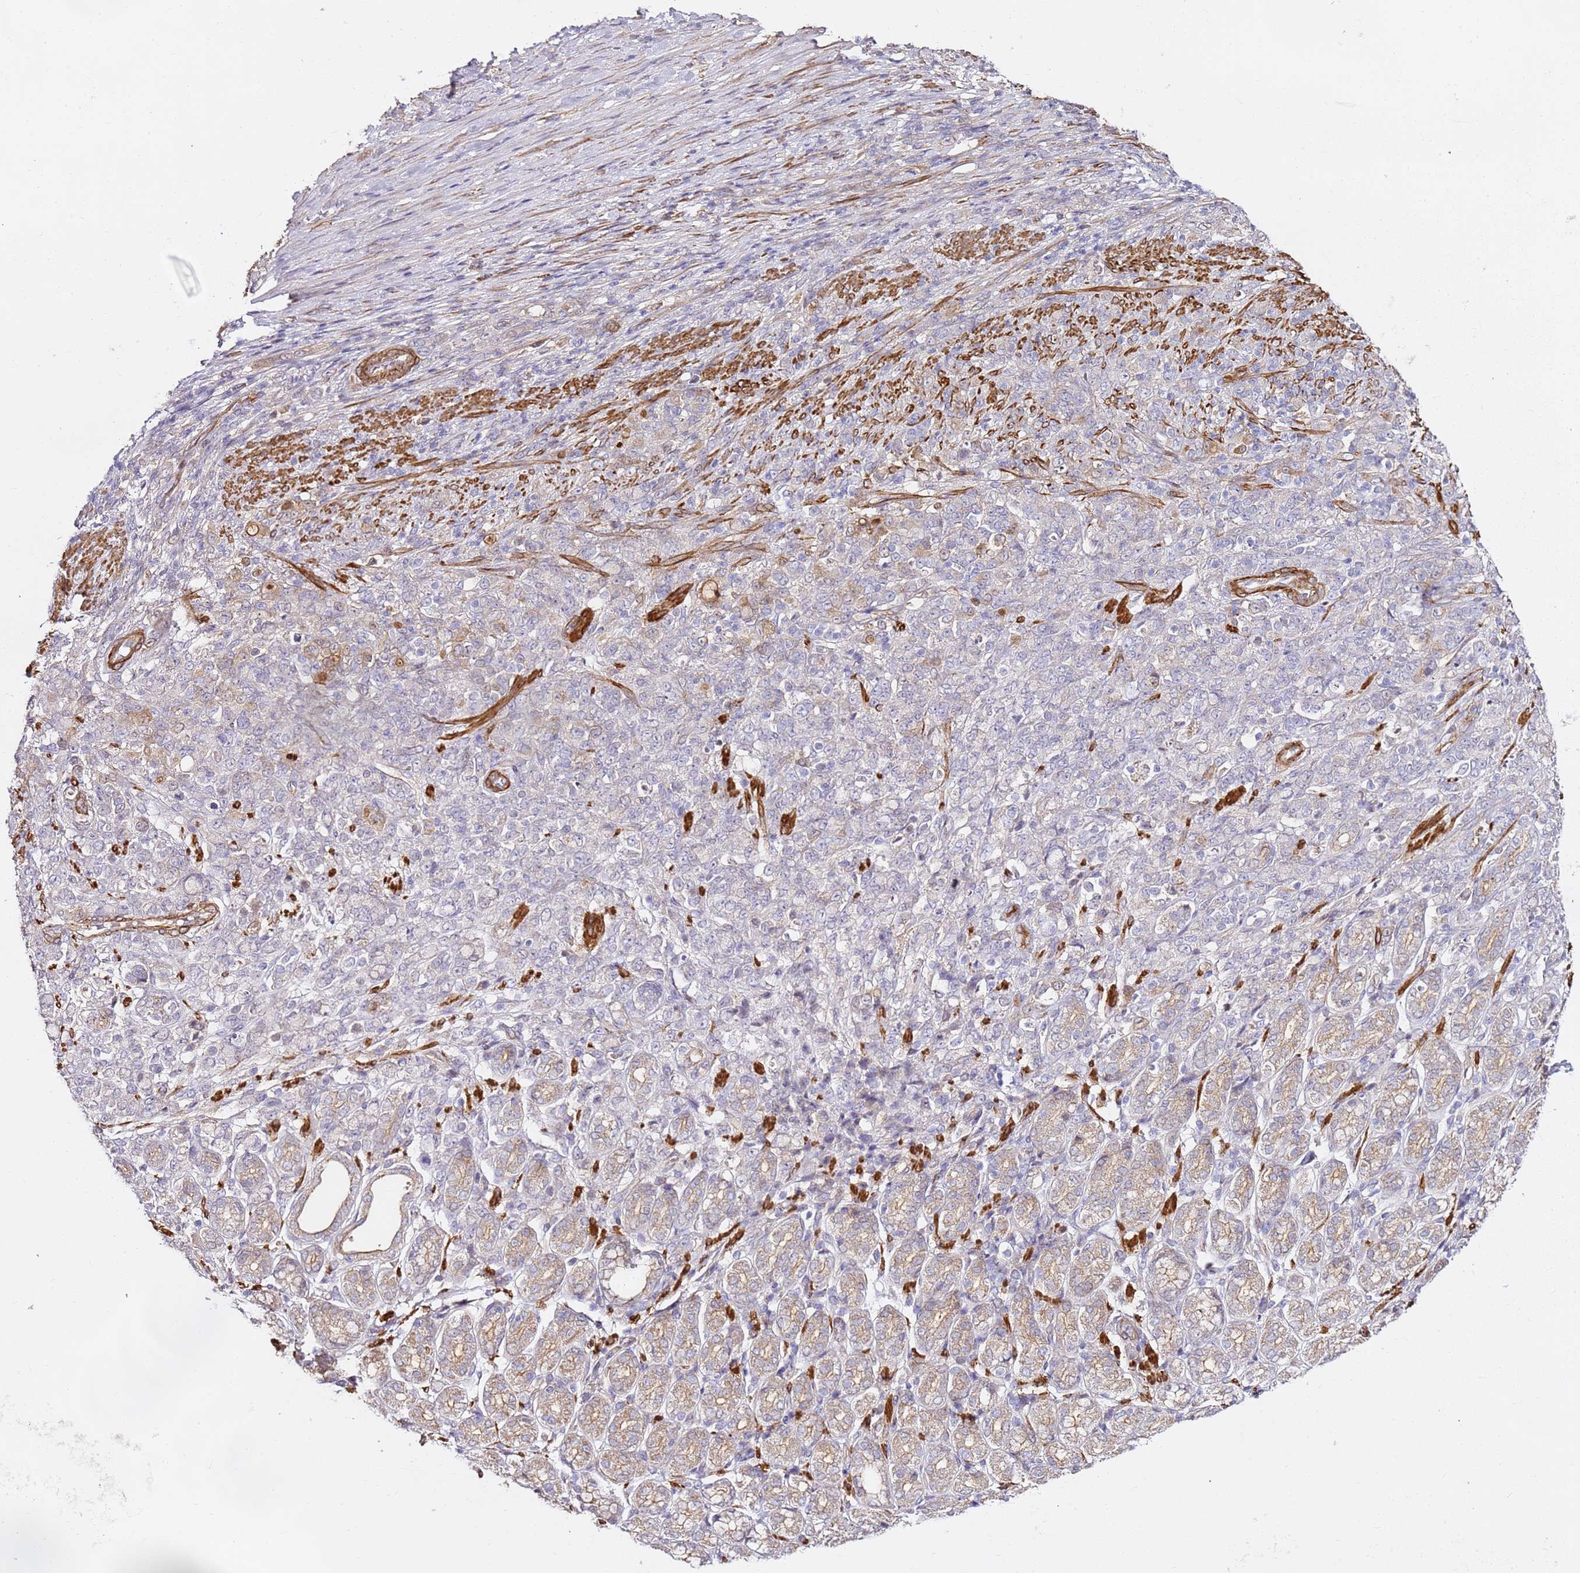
{"staining": {"intensity": "weak", "quantity": "<25%", "location": "cytoplasmic/membranous"}, "tissue": "stomach cancer", "cell_type": "Tumor cells", "image_type": "cancer", "snomed": [{"axis": "morphology", "description": "Adenocarcinoma, NOS"}, {"axis": "topography", "description": "Stomach"}], "caption": "Histopathology image shows no protein expression in tumor cells of stomach adenocarcinoma tissue.", "gene": "EPS8L1", "patient": {"sex": "female", "age": 79}}